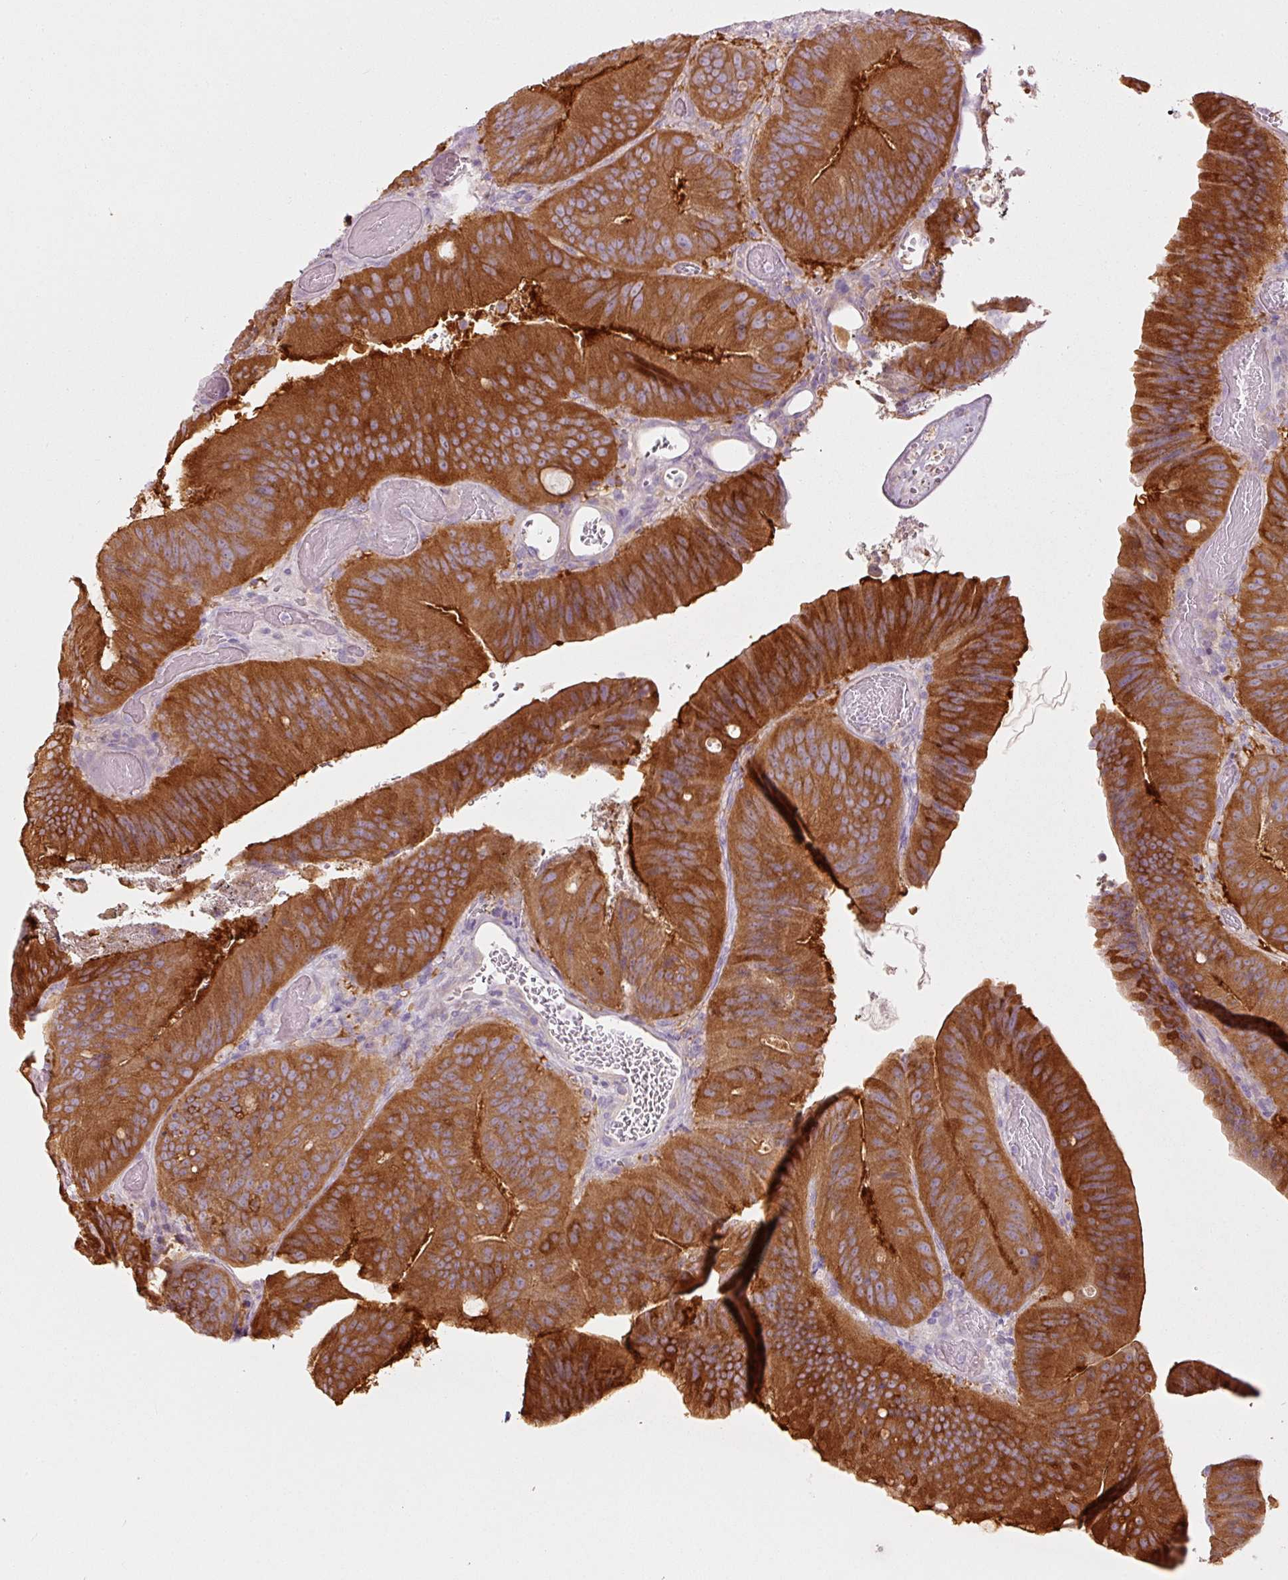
{"staining": {"intensity": "strong", "quantity": ">75%", "location": "cytoplasmic/membranous"}, "tissue": "colorectal cancer", "cell_type": "Tumor cells", "image_type": "cancer", "snomed": [{"axis": "morphology", "description": "Adenocarcinoma, NOS"}, {"axis": "topography", "description": "Colon"}], "caption": "Protein staining of colorectal cancer tissue exhibits strong cytoplasmic/membranous expression in about >75% of tumor cells.", "gene": "PDXDC1", "patient": {"sex": "female", "age": 43}}